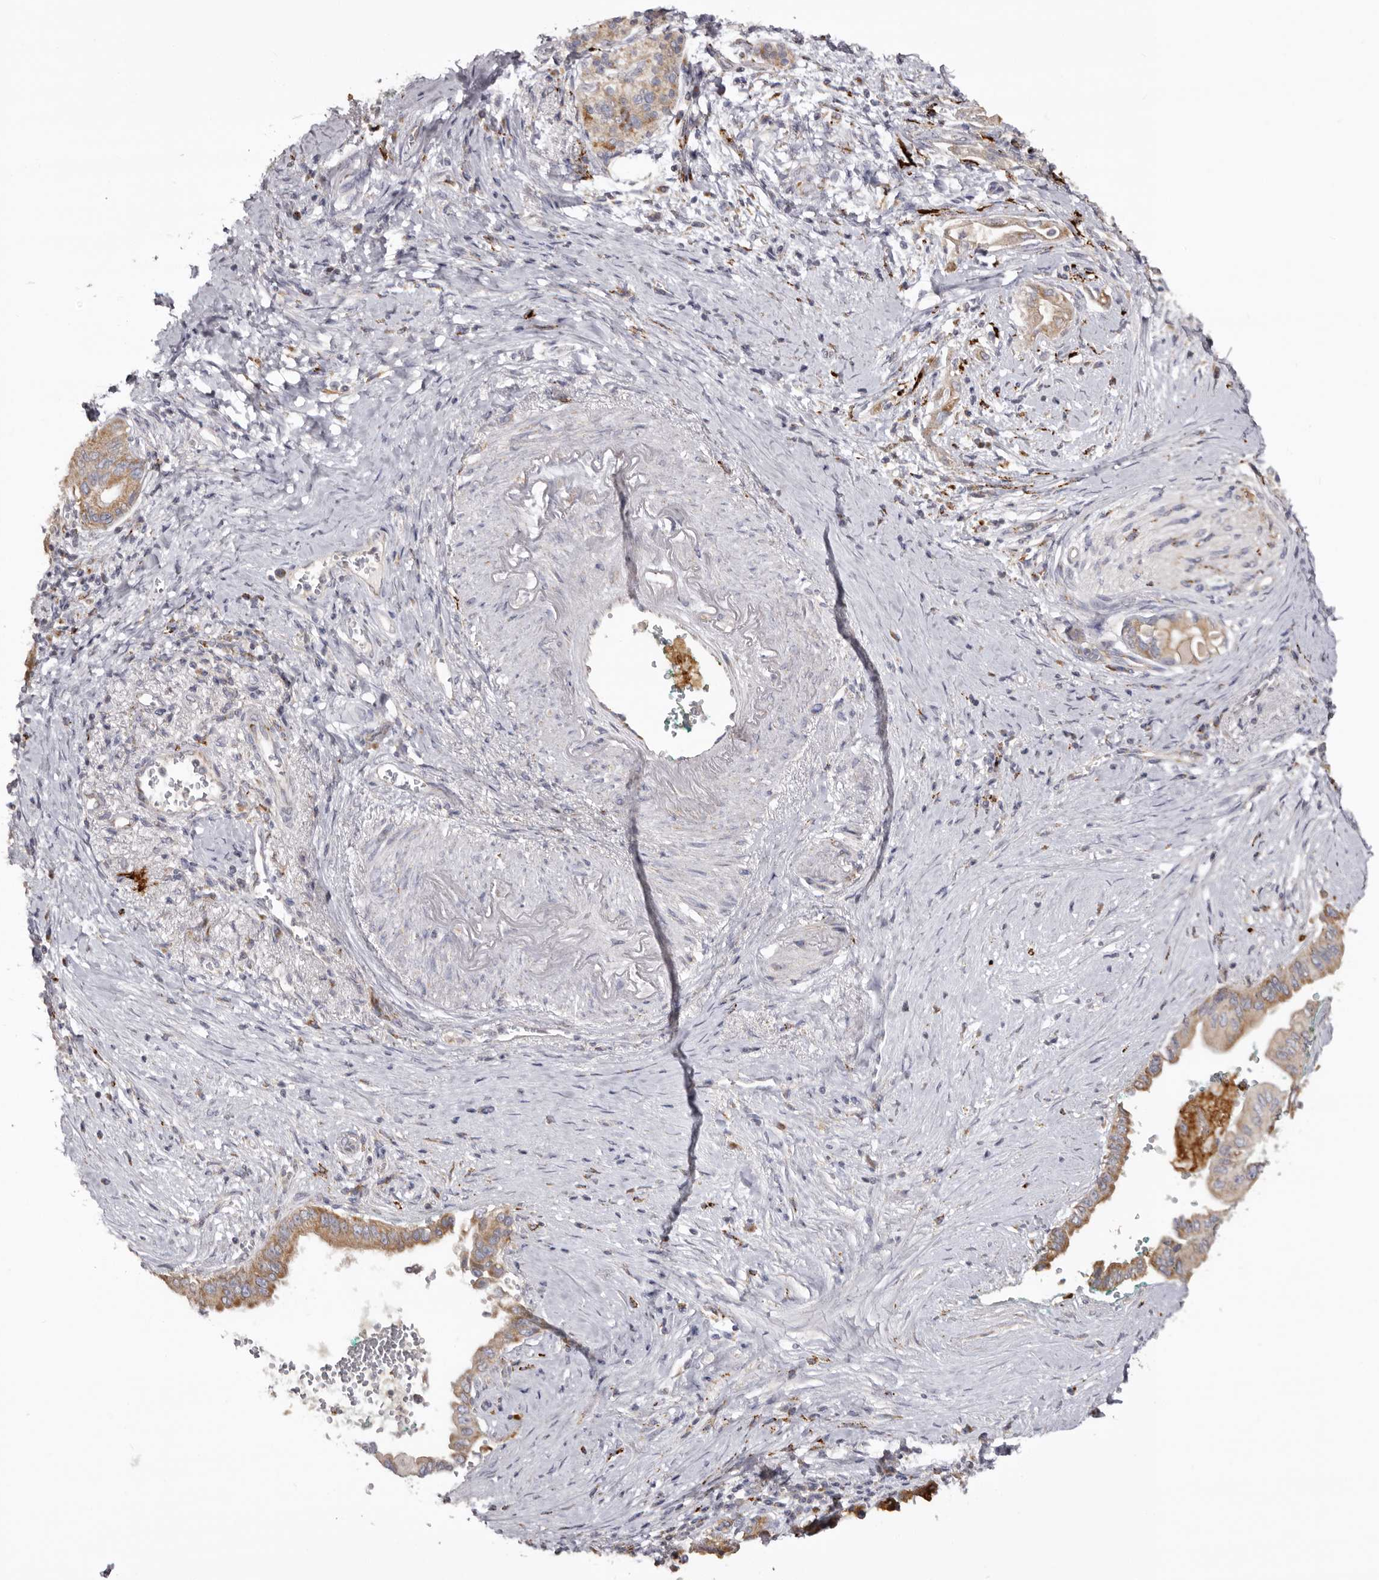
{"staining": {"intensity": "moderate", "quantity": ">75%", "location": "cytoplasmic/membranous"}, "tissue": "pancreatic cancer", "cell_type": "Tumor cells", "image_type": "cancer", "snomed": [{"axis": "morphology", "description": "Adenocarcinoma, NOS"}, {"axis": "topography", "description": "Pancreas"}], "caption": "This photomicrograph shows immunohistochemistry (IHC) staining of pancreatic cancer (adenocarcinoma), with medium moderate cytoplasmic/membranous expression in approximately >75% of tumor cells.", "gene": "MECR", "patient": {"sex": "male", "age": 78}}